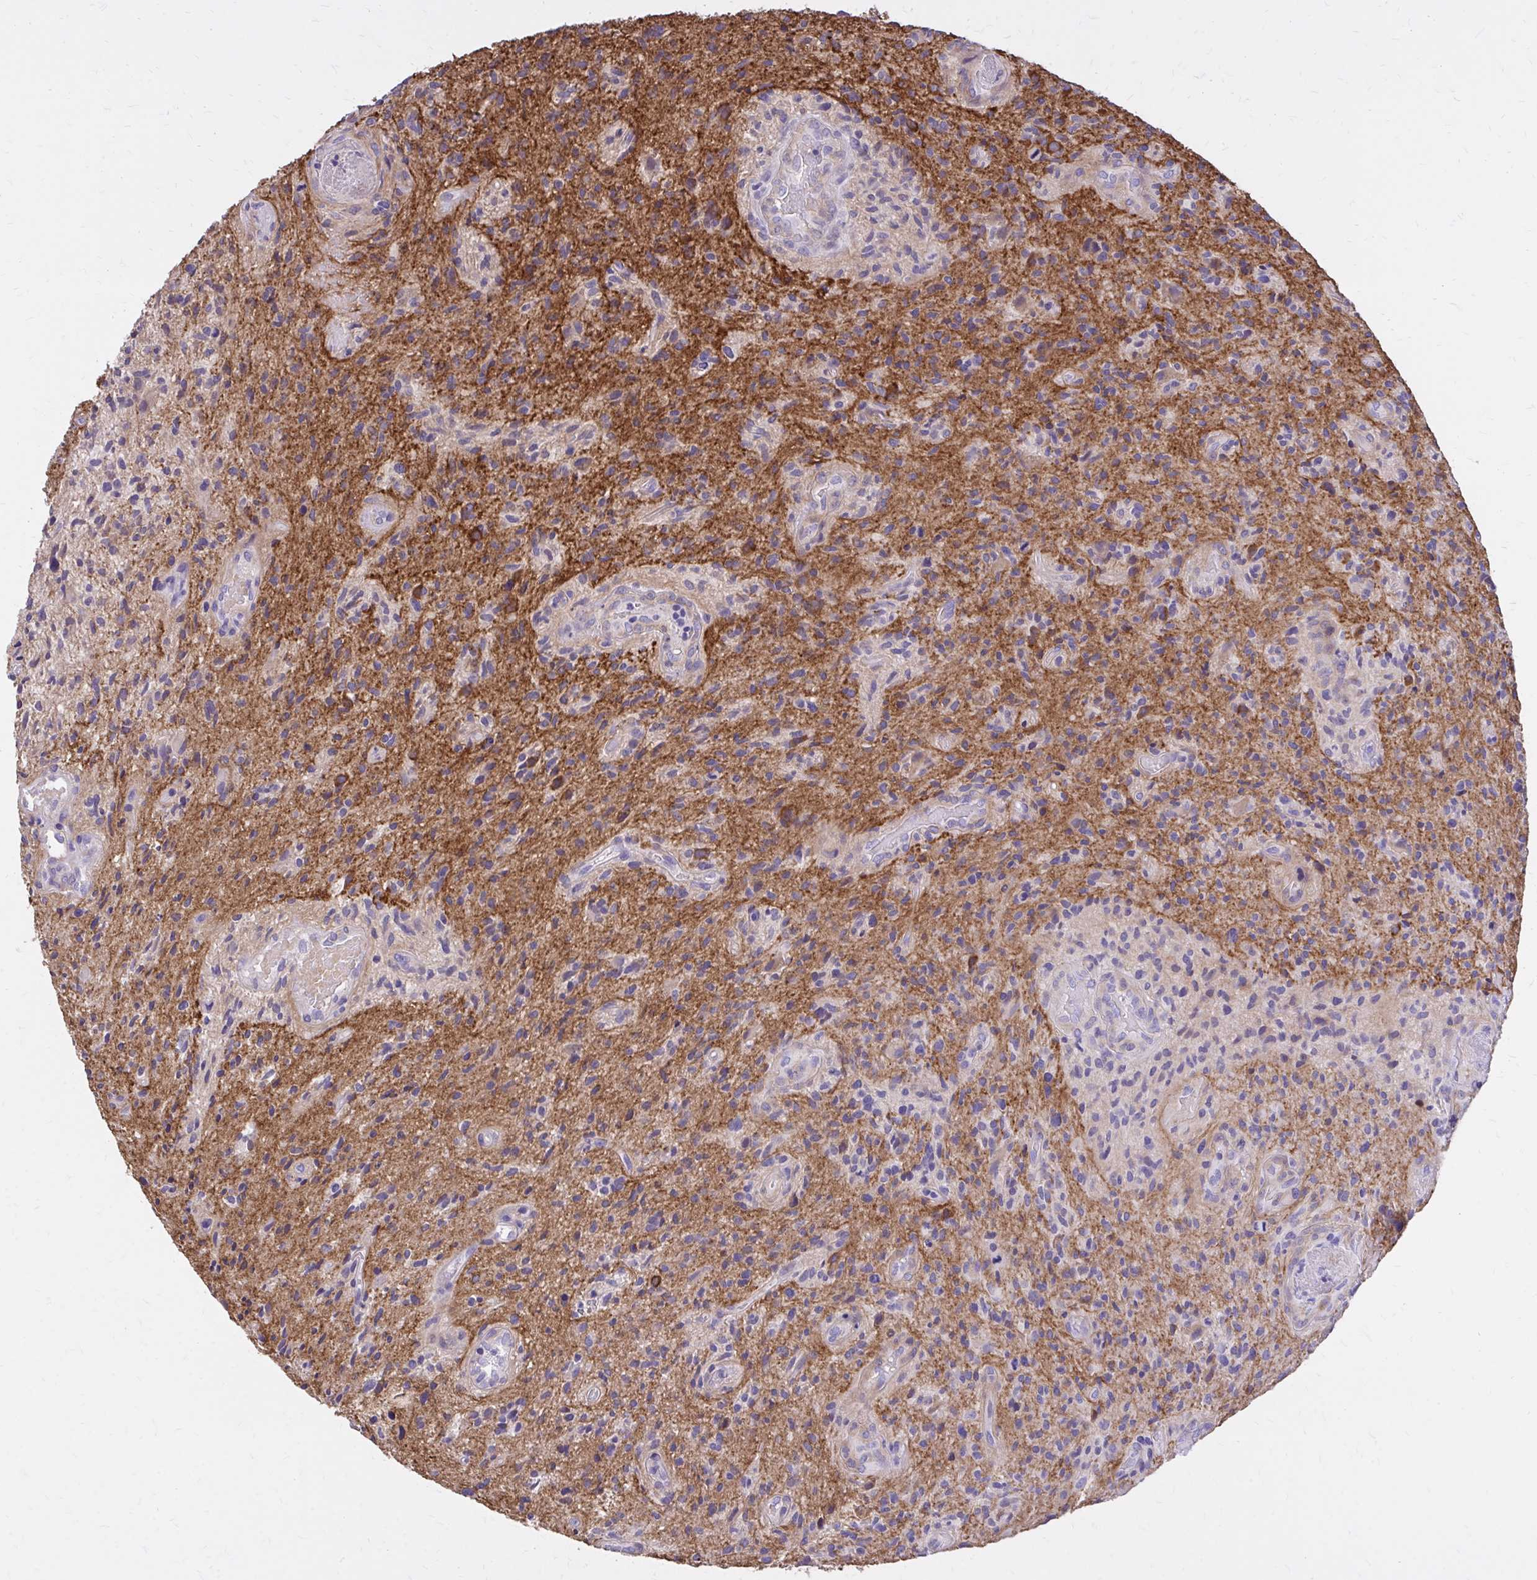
{"staining": {"intensity": "negative", "quantity": "none", "location": "none"}, "tissue": "glioma", "cell_type": "Tumor cells", "image_type": "cancer", "snomed": [{"axis": "morphology", "description": "Glioma, malignant, High grade"}, {"axis": "topography", "description": "Brain"}], "caption": "High power microscopy micrograph of an immunohistochemistry (IHC) photomicrograph of glioma, revealing no significant expression in tumor cells.", "gene": "EPB41L1", "patient": {"sex": "male", "age": 55}}